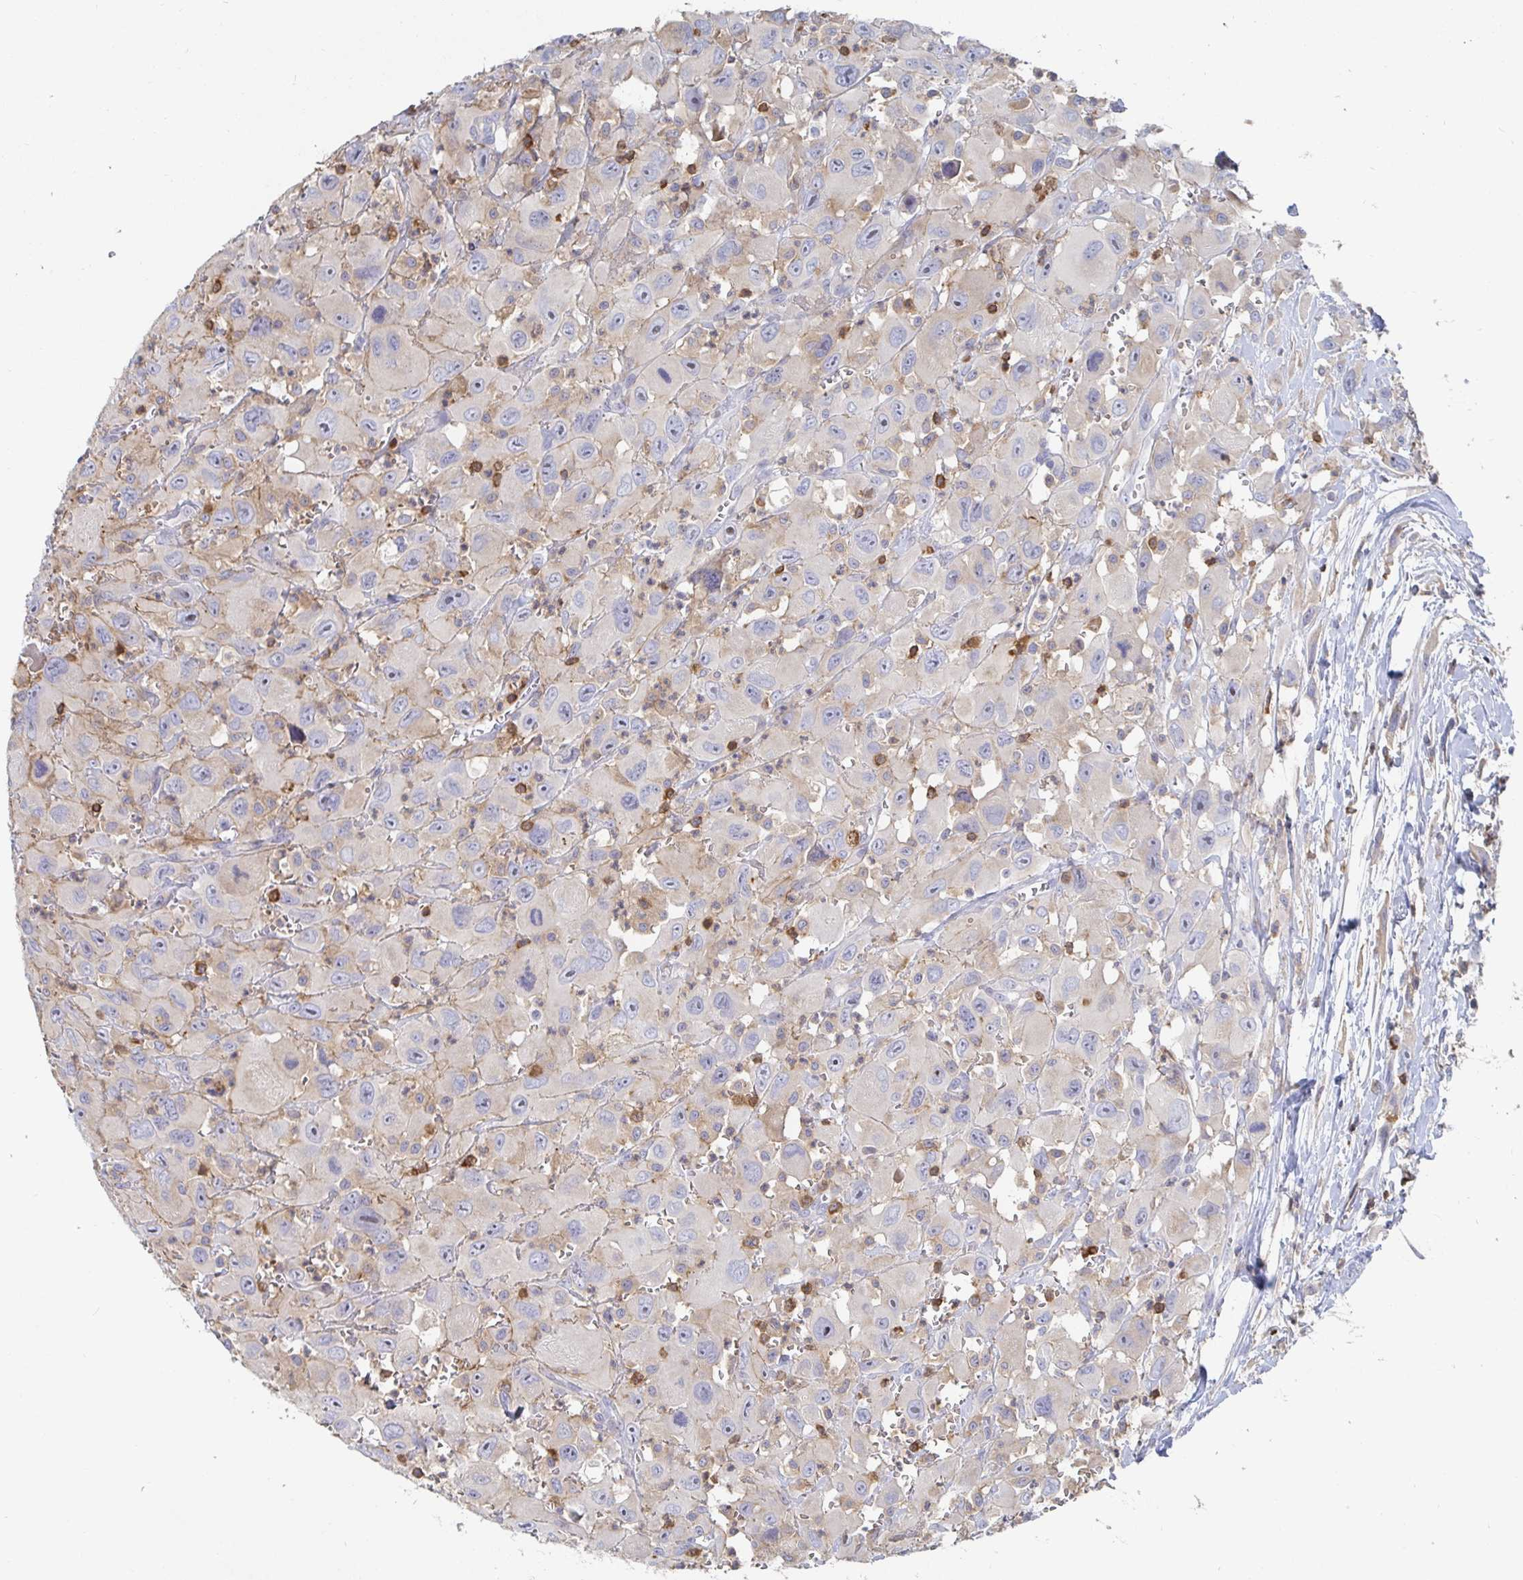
{"staining": {"intensity": "weak", "quantity": "<25%", "location": "cytoplasmic/membranous"}, "tissue": "head and neck cancer", "cell_type": "Tumor cells", "image_type": "cancer", "snomed": [{"axis": "morphology", "description": "Squamous cell carcinoma, NOS"}, {"axis": "morphology", "description": "Squamous cell carcinoma, metastatic, NOS"}, {"axis": "topography", "description": "Oral tissue"}, {"axis": "topography", "description": "Head-Neck"}], "caption": "DAB (3,3'-diaminobenzidine) immunohistochemical staining of squamous cell carcinoma (head and neck) displays no significant staining in tumor cells.", "gene": "PIK3CD", "patient": {"sex": "female", "age": 85}}